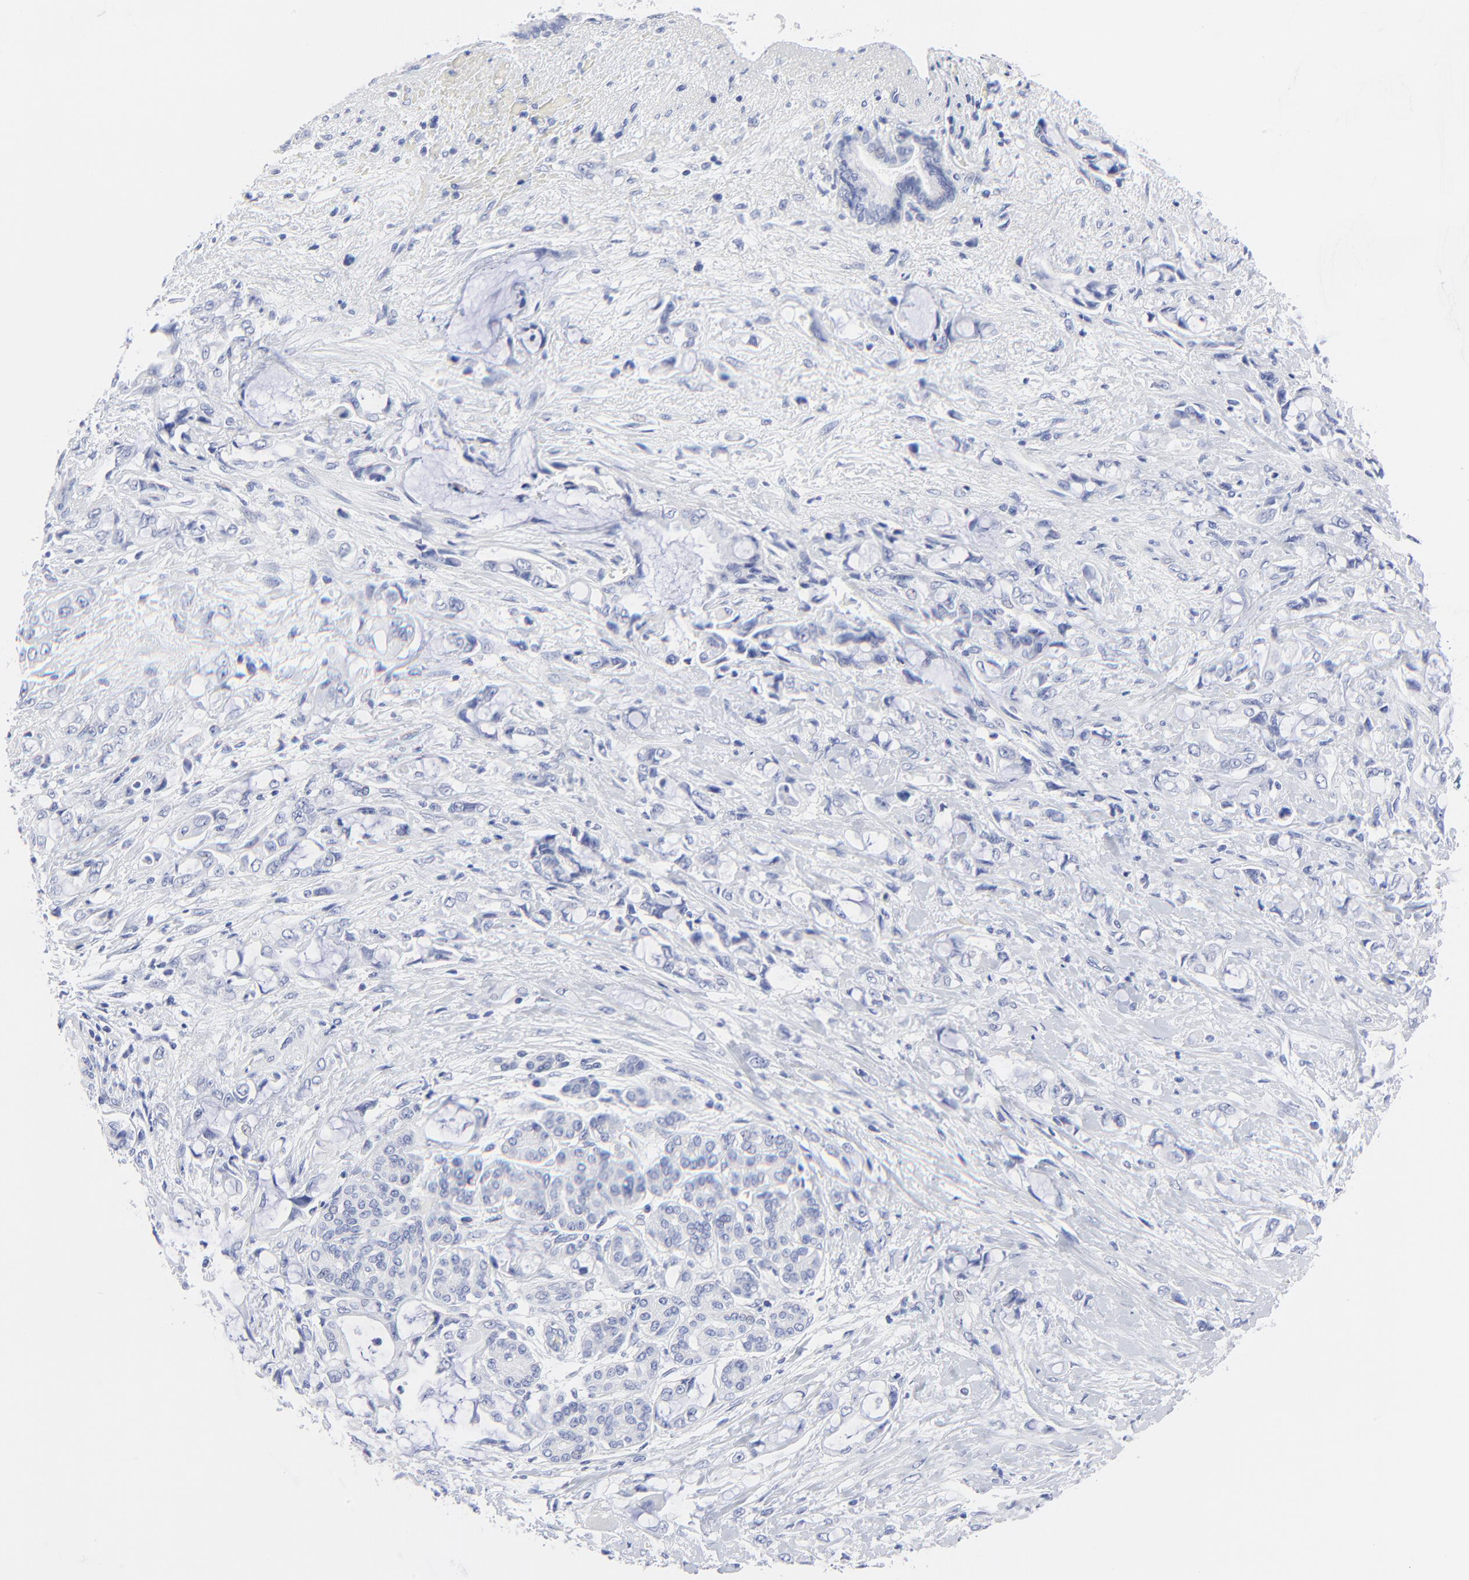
{"staining": {"intensity": "negative", "quantity": "none", "location": "none"}, "tissue": "pancreatic cancer", "cell_type": "Tumor cells", "image_type": "cancer", "snomed": [{"axis": "morphology", "description": "Adenocarcinoma, NOS"}, {"axis": "topography", "description": "Pancreas"}], "caption": "This is an immunohistochemistry photomicrograph of human pancreatic cancer. There is no positivity in tumor cells.", "gene": "PSD3", "patient": {"sex": "female", "age": 70}}